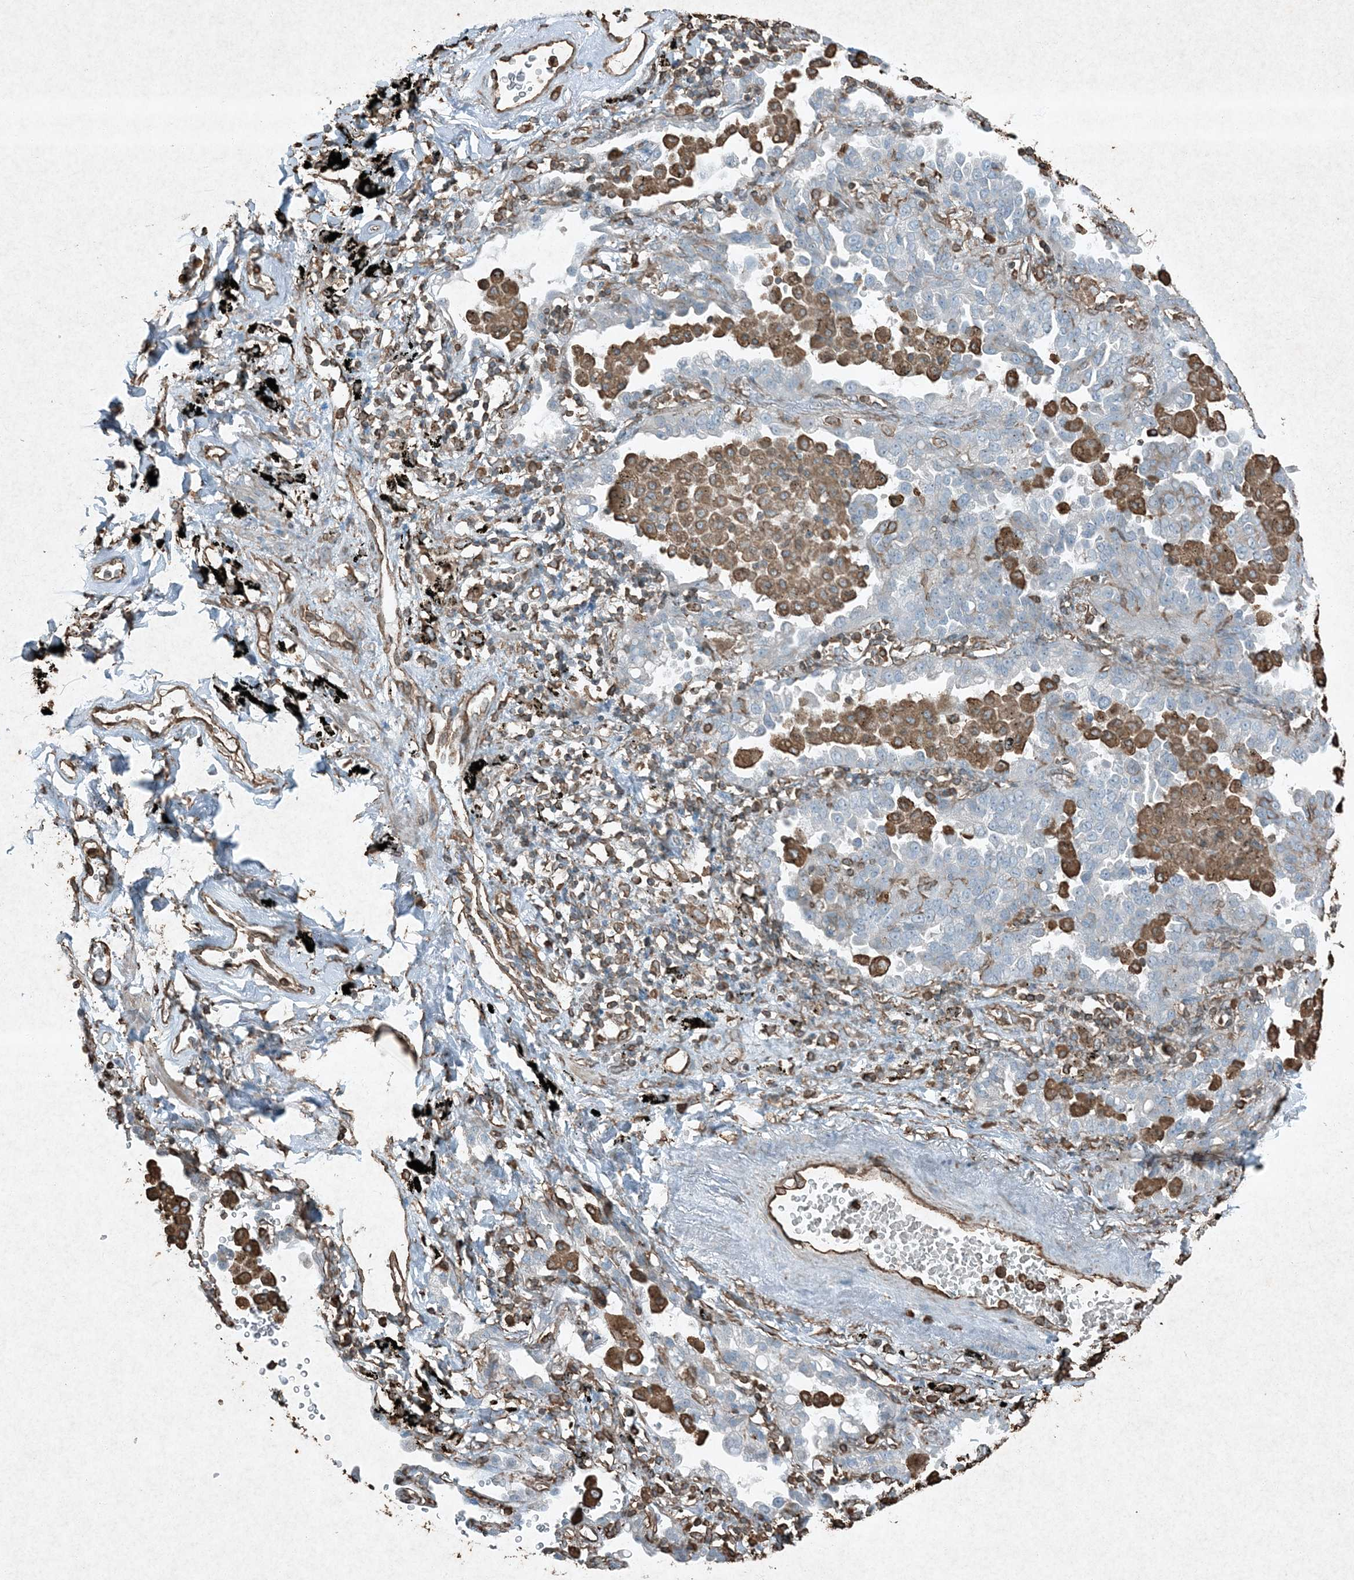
{"staining": {"intensity": "negative", "quantity": "none", "location": "none"}, "tissue": "lung cancer", "cell_type": "Tumor cells", "image_type": "cancer", "snomed": [{"axis": "morphology", "description": "Normal tissue, NOS"}, {"axis": "morphology", "description": "Adenocarcinoma, NOS"}, {"axis": "topography", "description": "Lung"}], "caption": "Lung cancer stained for a protein using immunohistochemistry shows no expression tumor cells.", "gene": "RYK", "patient": {"sex": "male", "age": 59}}